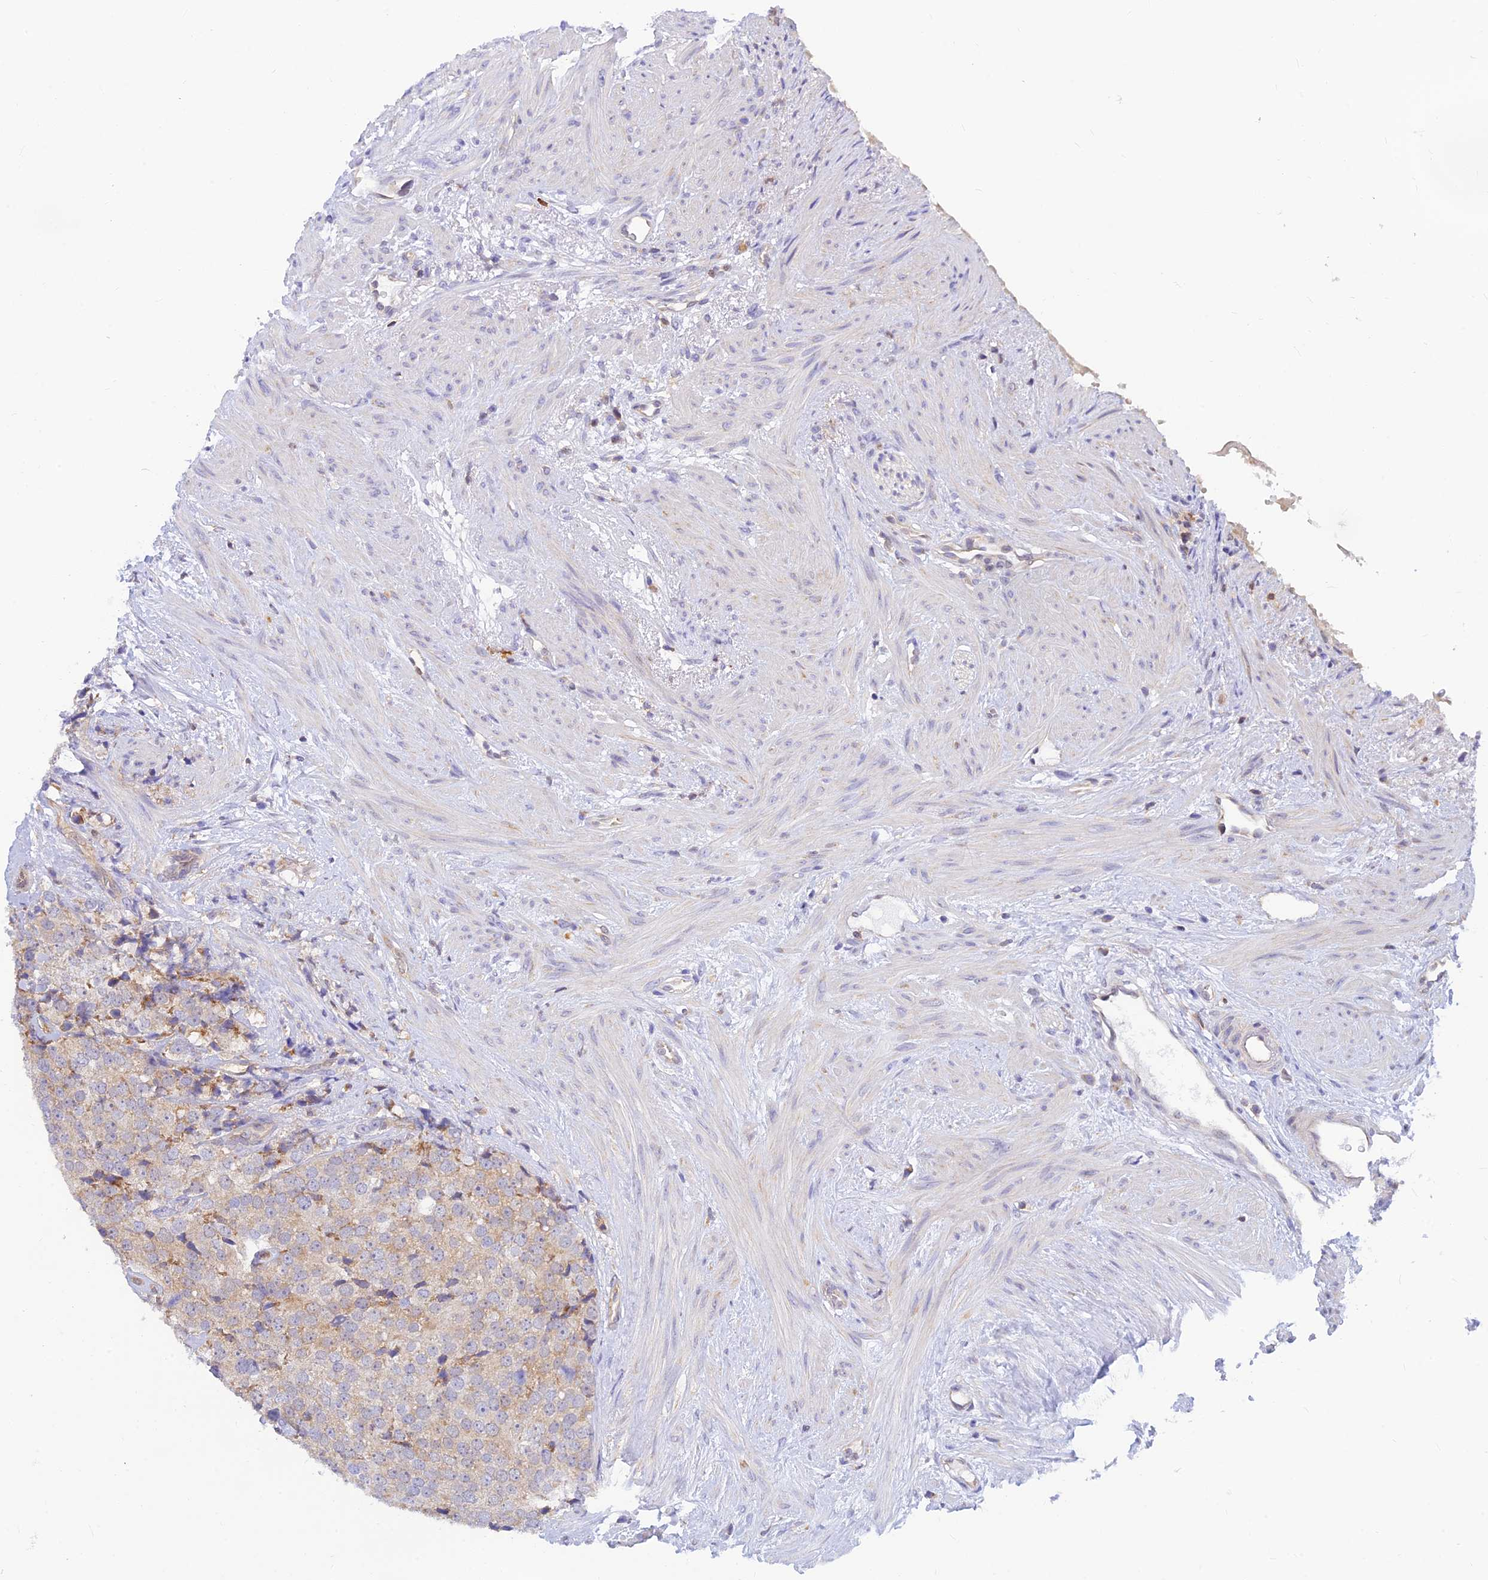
{"staining": {"intensity": "weak", "quantity": "25%-75%", "location": "cytoplasmic/membranous"}, "tissue": "prostate cancer", "cell_type": "Tumor cells", "image_type": "cancer", "snomed": [{"axis": "morphology", "description": "Adenocarcinoma, High grade"}, {"axis": "topography", "description": "Prostate"}], "caption": "Protein expression analysis of human high-grade adenocarcinoma (prostate) reveals weak cytoplasmic/membranous positivity in approximately 25%-75% of tumor cells.", "gene": "LYSMD2", "patient": {"sex": "male", "age": 49}}